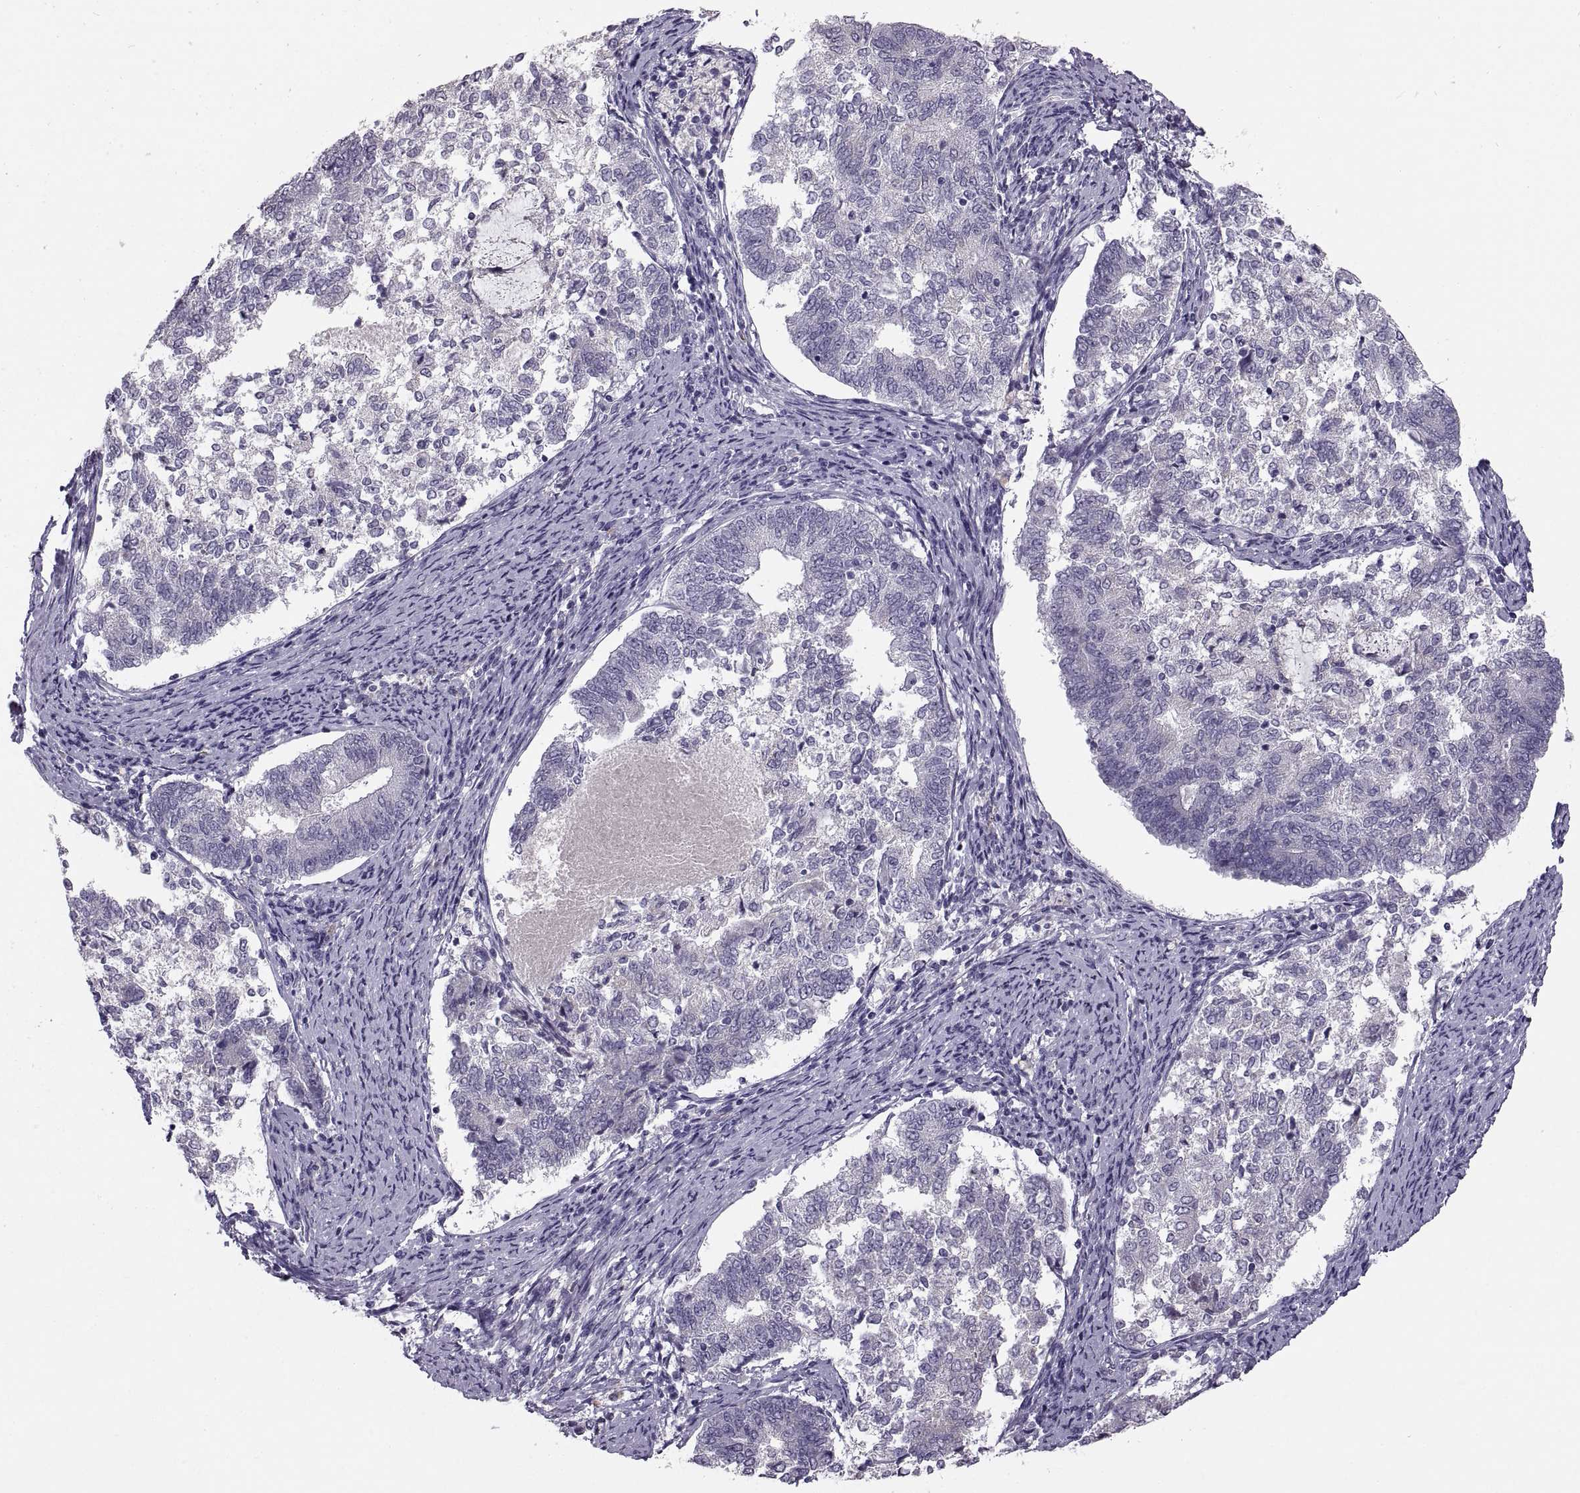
{"staining": {"intensity": "negative", "quantity": "none", "location": "none"}, "tissue": "endometrial cancer", "cell_type": "Tumor cells", "image_type": "cancer", "snomed": [{"axis": "morphology", "description": "Adenocarcinoma, NOS"}, {"axis": "topography", "description": "Endometrium"}], "caption": "DAB (3,3'-diaminobenzidine) immunohistochemical staining of endometrial adenocarcinoma displays no significant staining in tumor cells.", "gene": "MAGEB18", "patient": {"sex": "female", "age": 65}}